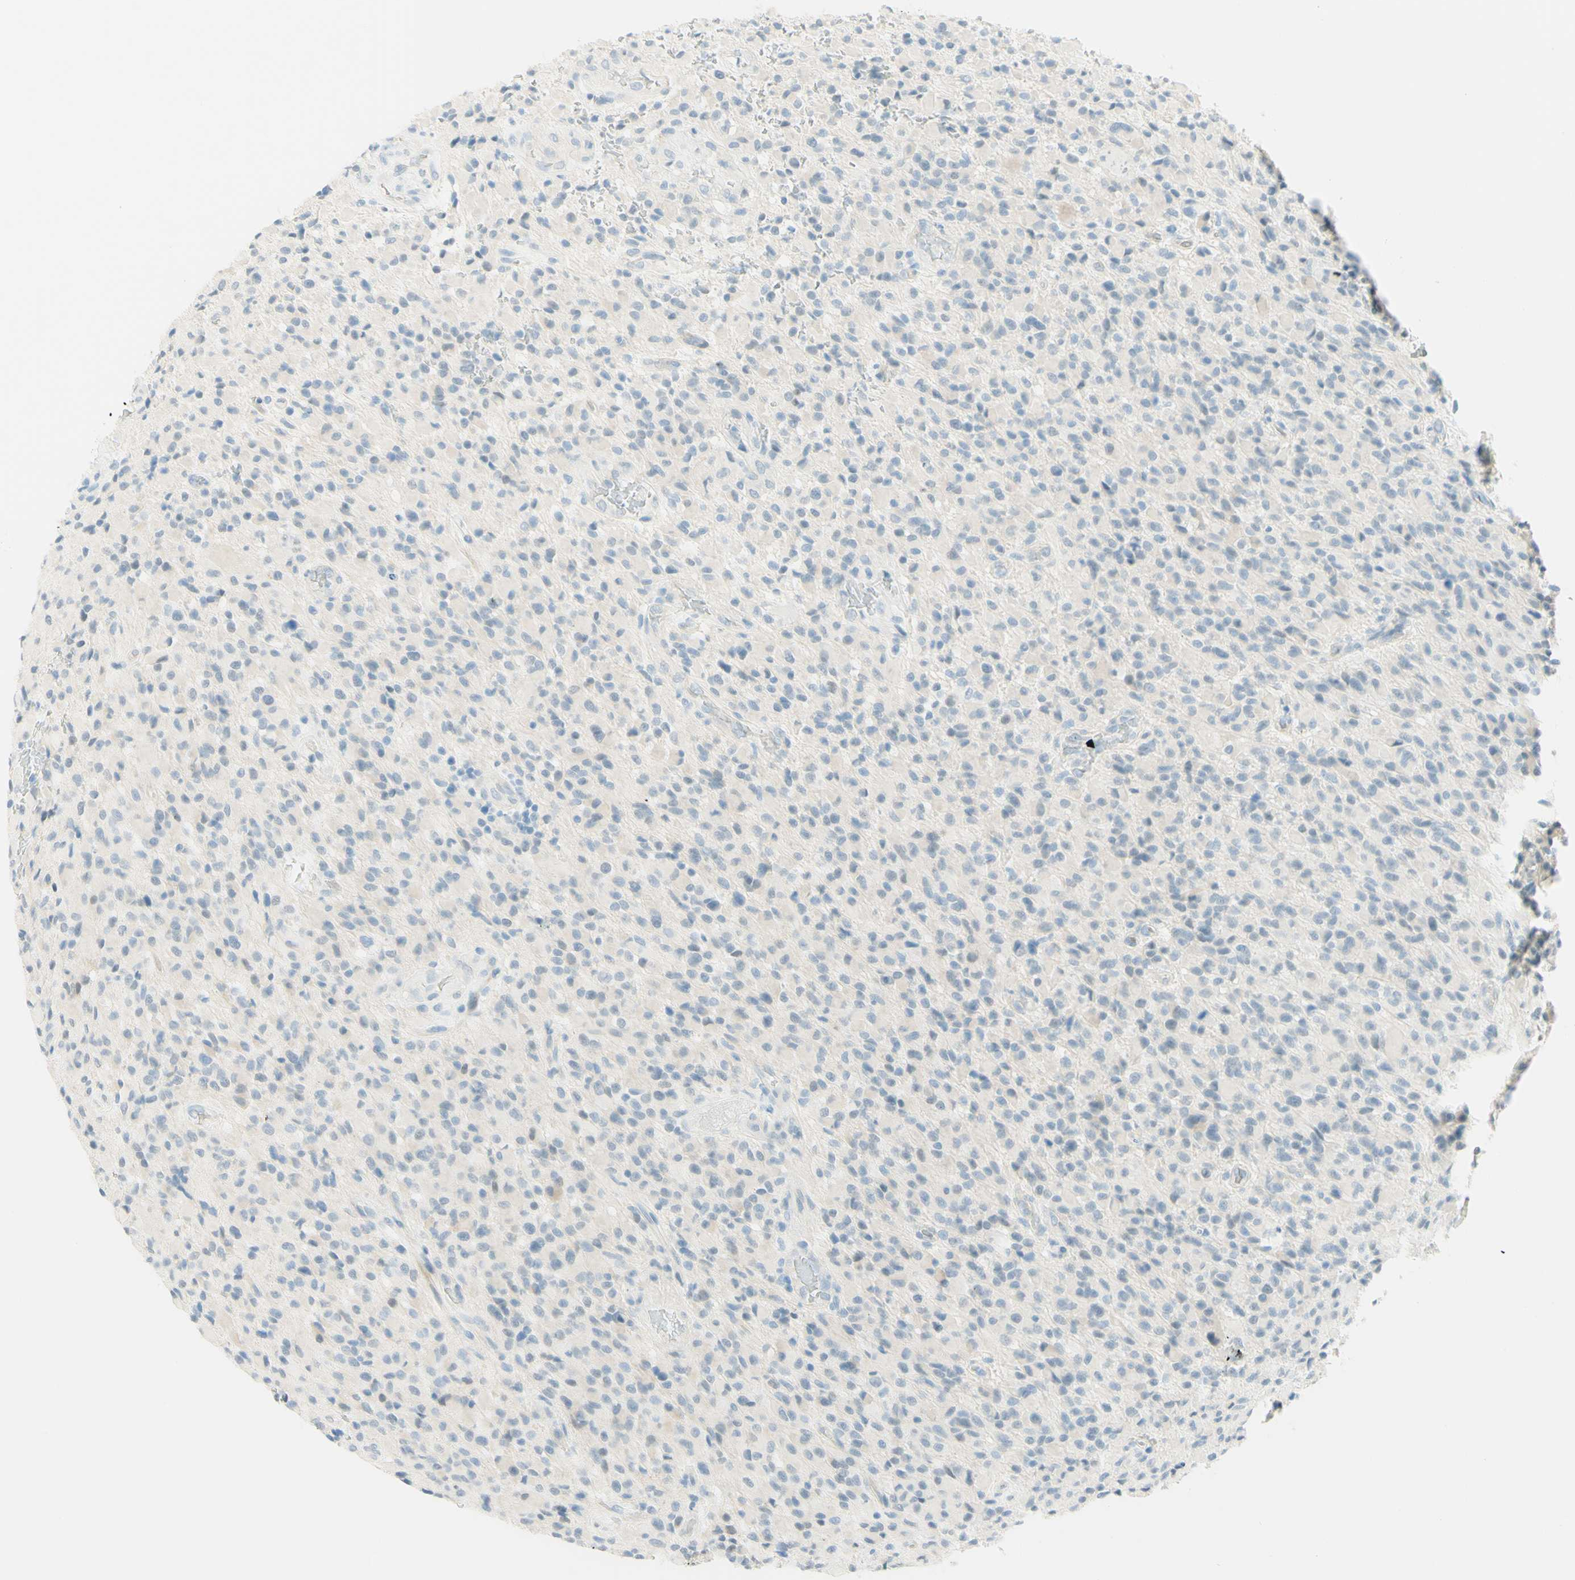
{"staining": {"intensity": "negative", "quantity": "none", "location": "none"}, "tissue": "glioma", "cell_type": "Tumor cells", "image_type": "cancer", "snomed": [{"axis": "morphology", "description": "Glioma, malignant, High grade"}, {"axis": "topography", "description": "Brain"}], "caption": "An immunohistochemistry micrograph of glioma is shown. There is no staining in tumor cells of glioma.", "gene": "TMEM132D", "patient": {"sex": "male", "age": 71}}